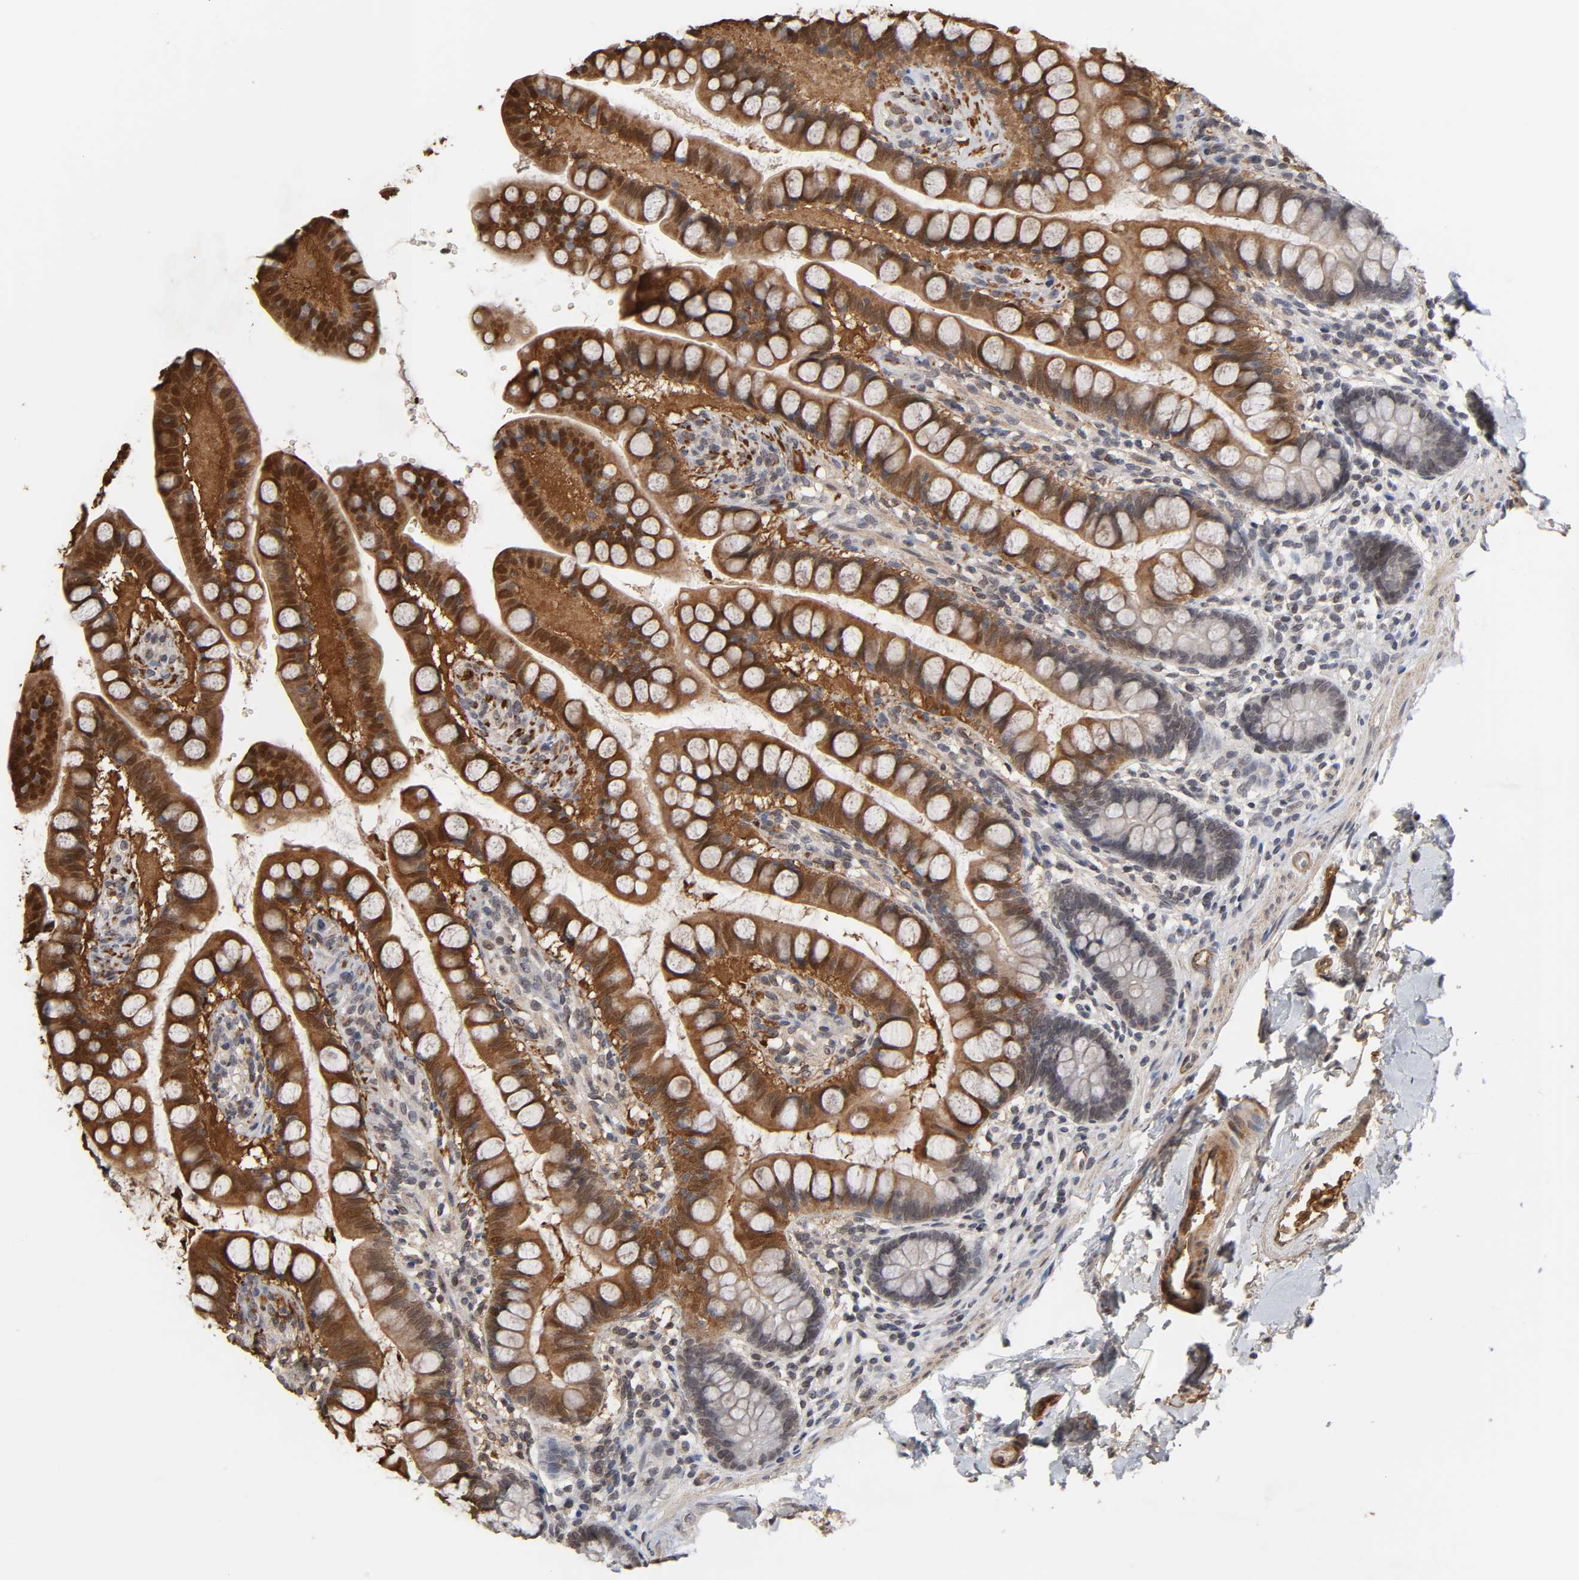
{"staining": {"intensity": "strong", "quantity": ">75%", "location": "cytoplasmic/membranous,nuclear"}, "tissue": "small intestine", "cell_type": "Glandular cells", "image_type": "normal", "snomed": [{"axis": "morphology", "description": "Normal tissue, NOS"}, {"axis": "topography", "description": "Small intestine"}], "caption": "Immunohistochemical staining of unremarkable human small intestine shows strong cytoplasmic/membranous,nuclear protein expression in approximately >75% of glandular cells.", "gene": "CPN2", "patient": {"sex": "female", "age": 58}}